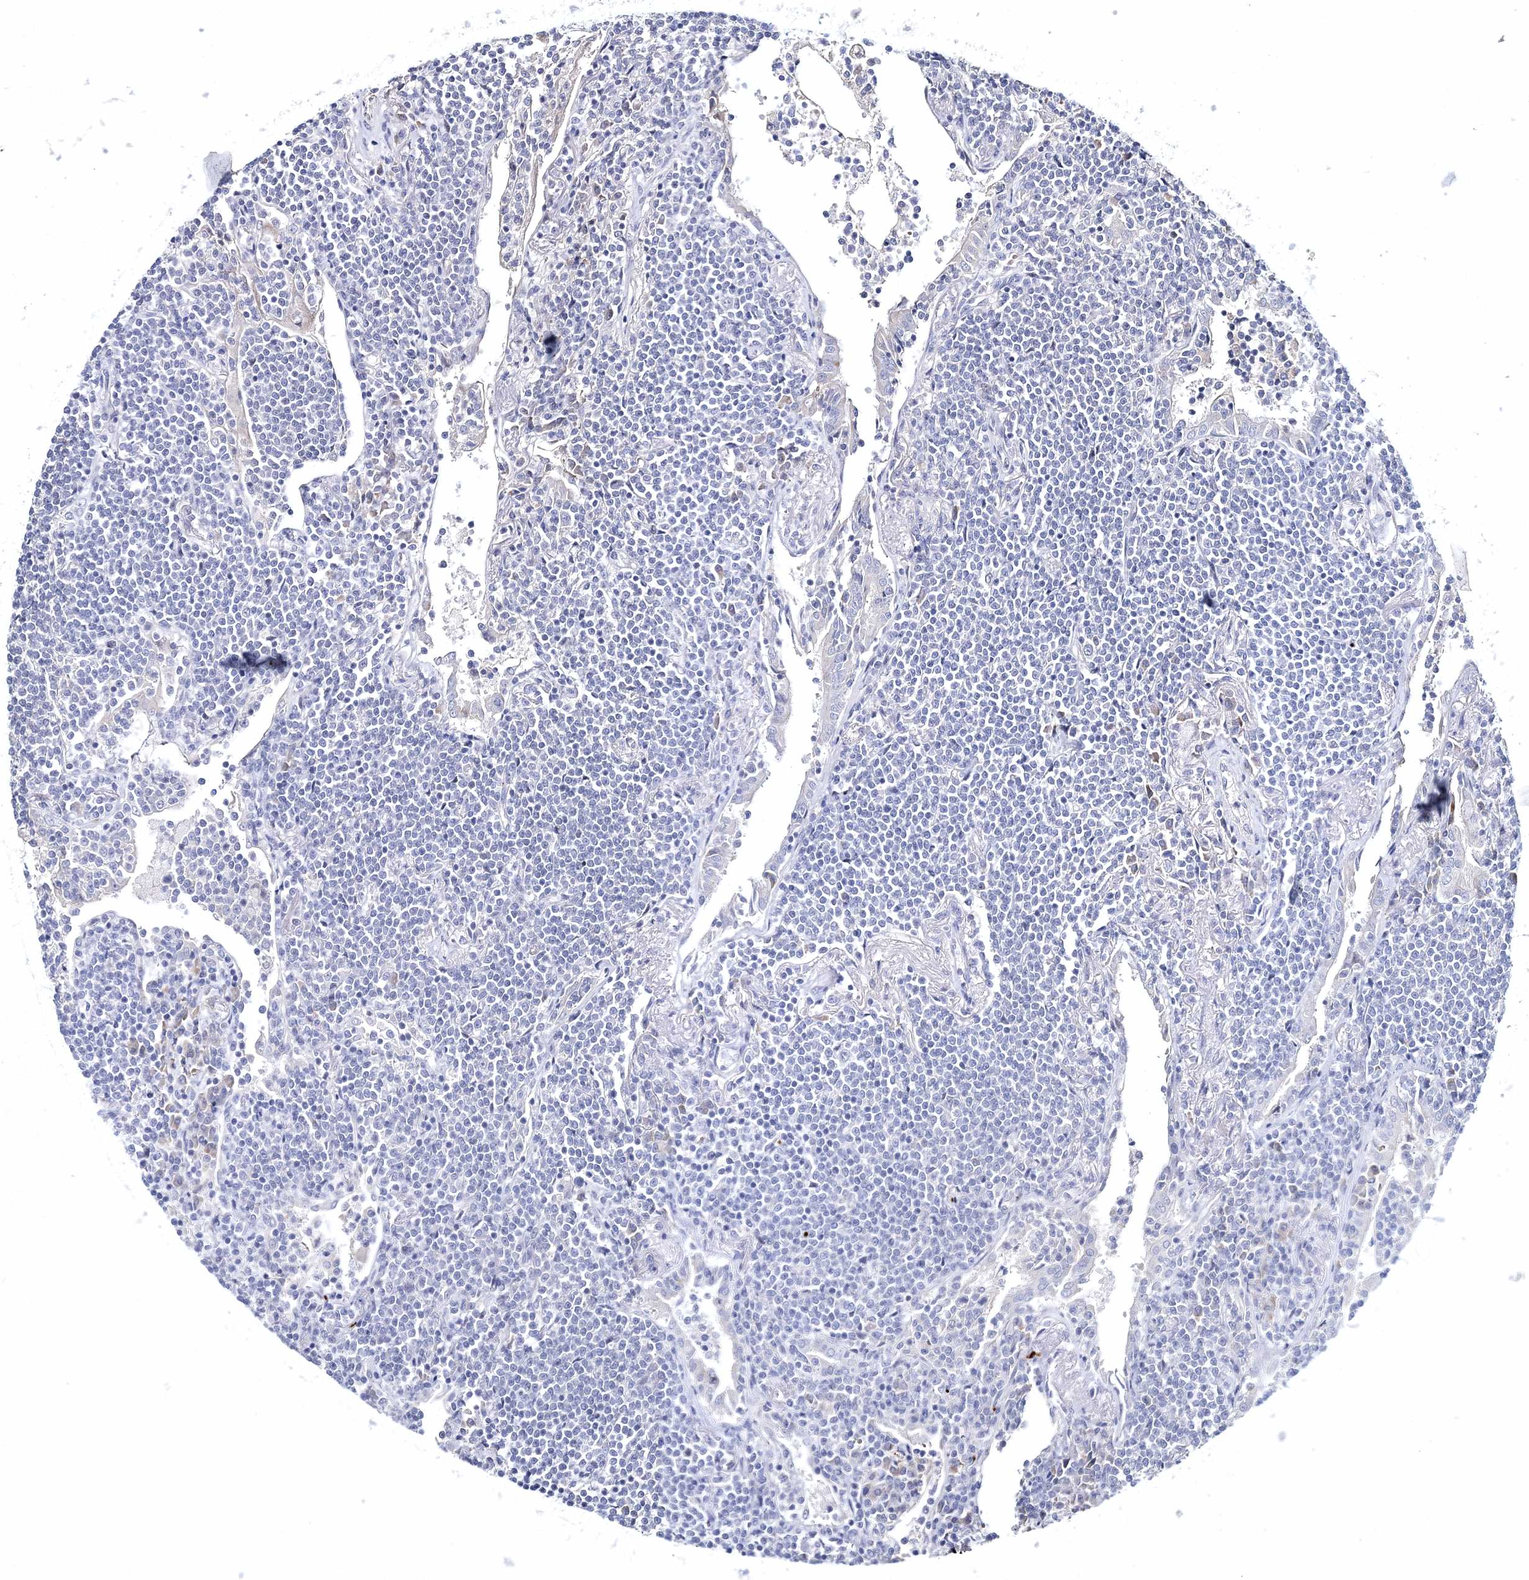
{"staining": {"intensity": "negative", "quantity": "none", "location": "none"}, "tissue": "lymphoma", "cell_type": "Tumor cells", "image_type": "cancer", "snomed": [{"axis": "morphology", "description": "Malignant lymphoma, non-Hodgkin's type, Low grade"}, {"axis": "topography", "description": "Lung"}], "caption": "Lymphoma stained for a protein using immunohistochemistry displays no staining tumor cells.", "gene": "MYOZ2", "patient": {"sex": "female", "age": 71}}